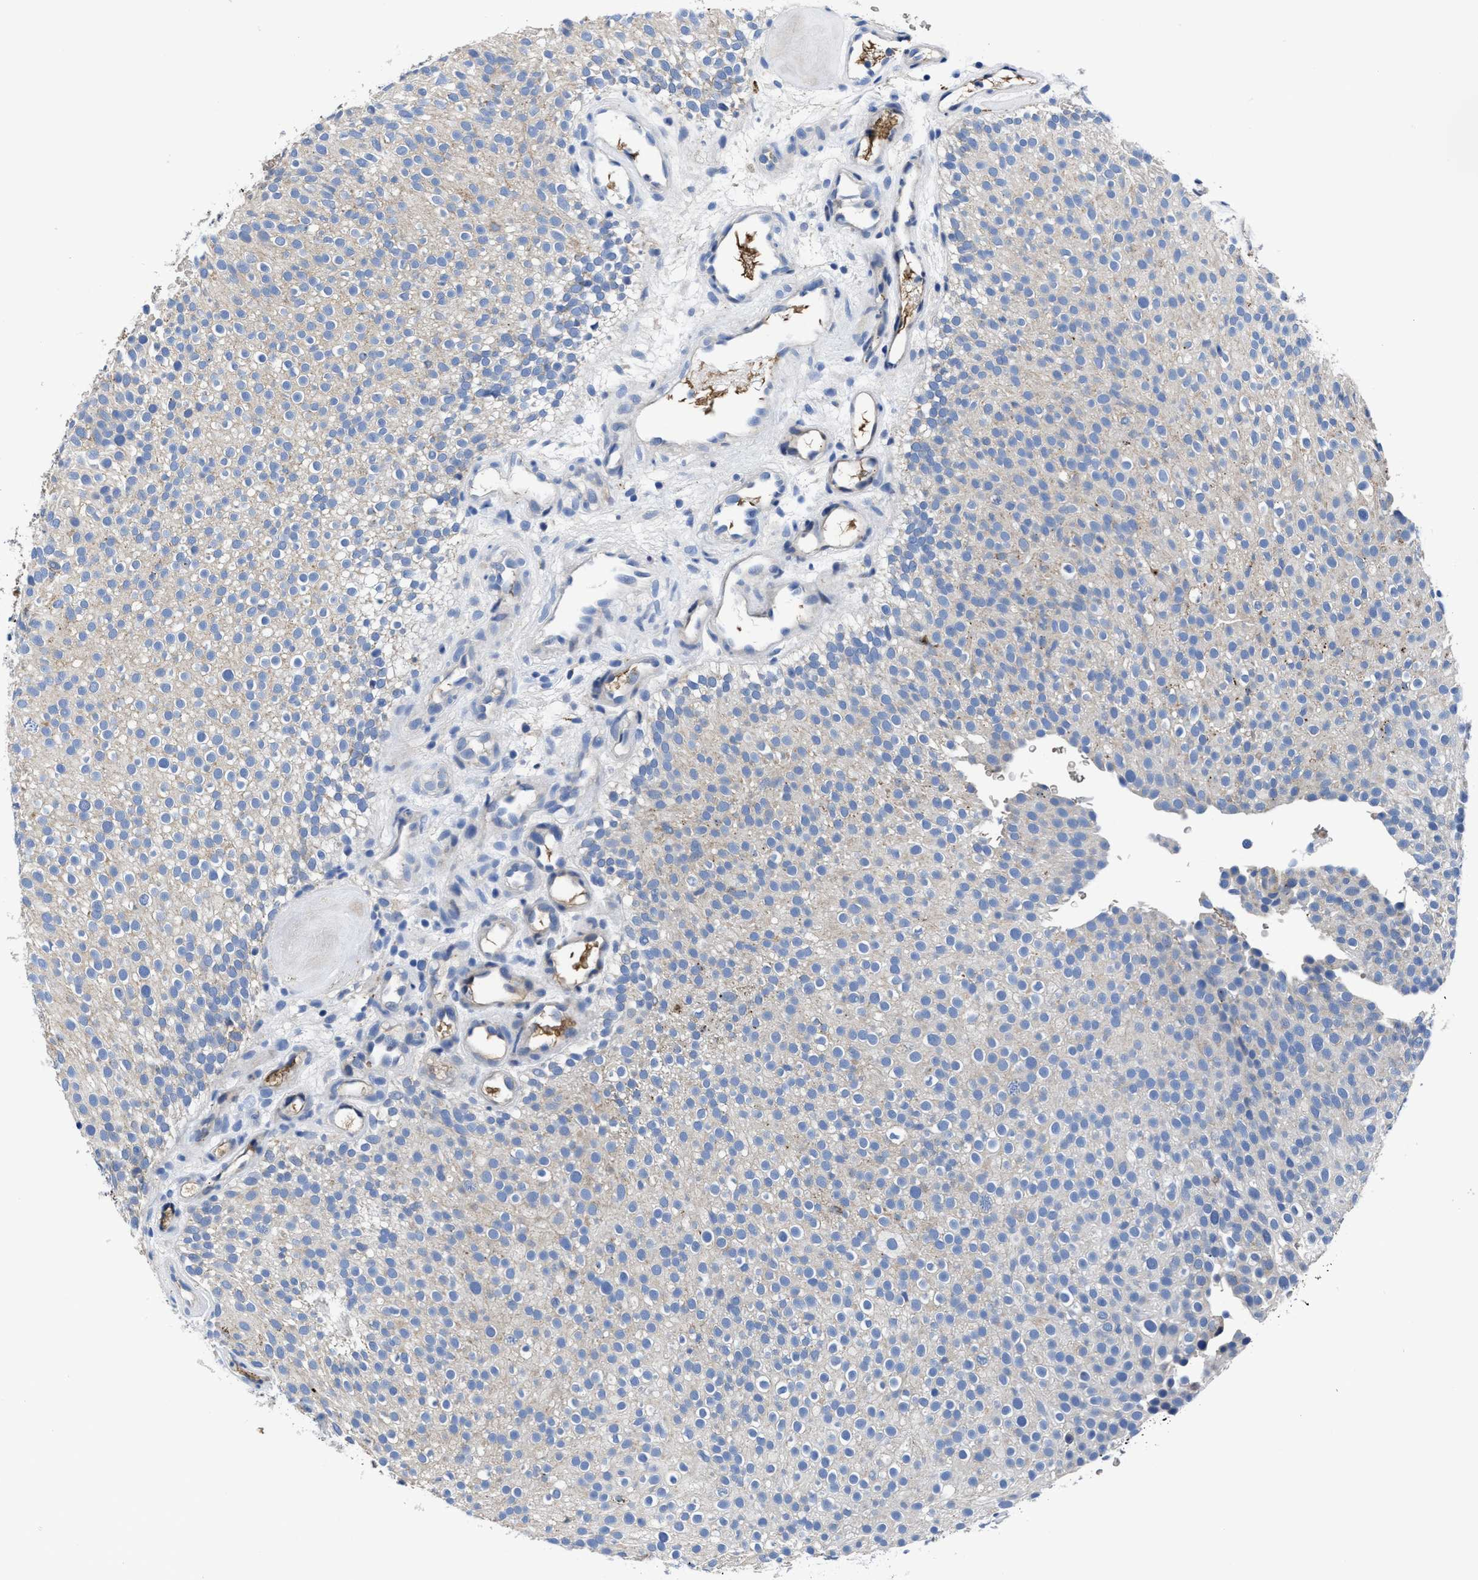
{"staining": {"intensity": "negative", "quantity": "none", "location": "none"}, "tissue": "urothelial cancer", "cell_type": "Tumor cells", "image_type": "cancer", "snomed": [{"axis": "morphology", "description": "Urothelial carcinoma, Low grade"}, {"axis": "topography", "description": "Urinary bladder"}], "caption": "This image is of urothelial carcinoma (low-grade) stained with immunohistochemistry to label a protein in brown with the nuclei are counter-stained blue. There is no positivity in tumor cells.", "gene": "CACNA1D", "patient": {"sex": "male", "age": 78}}